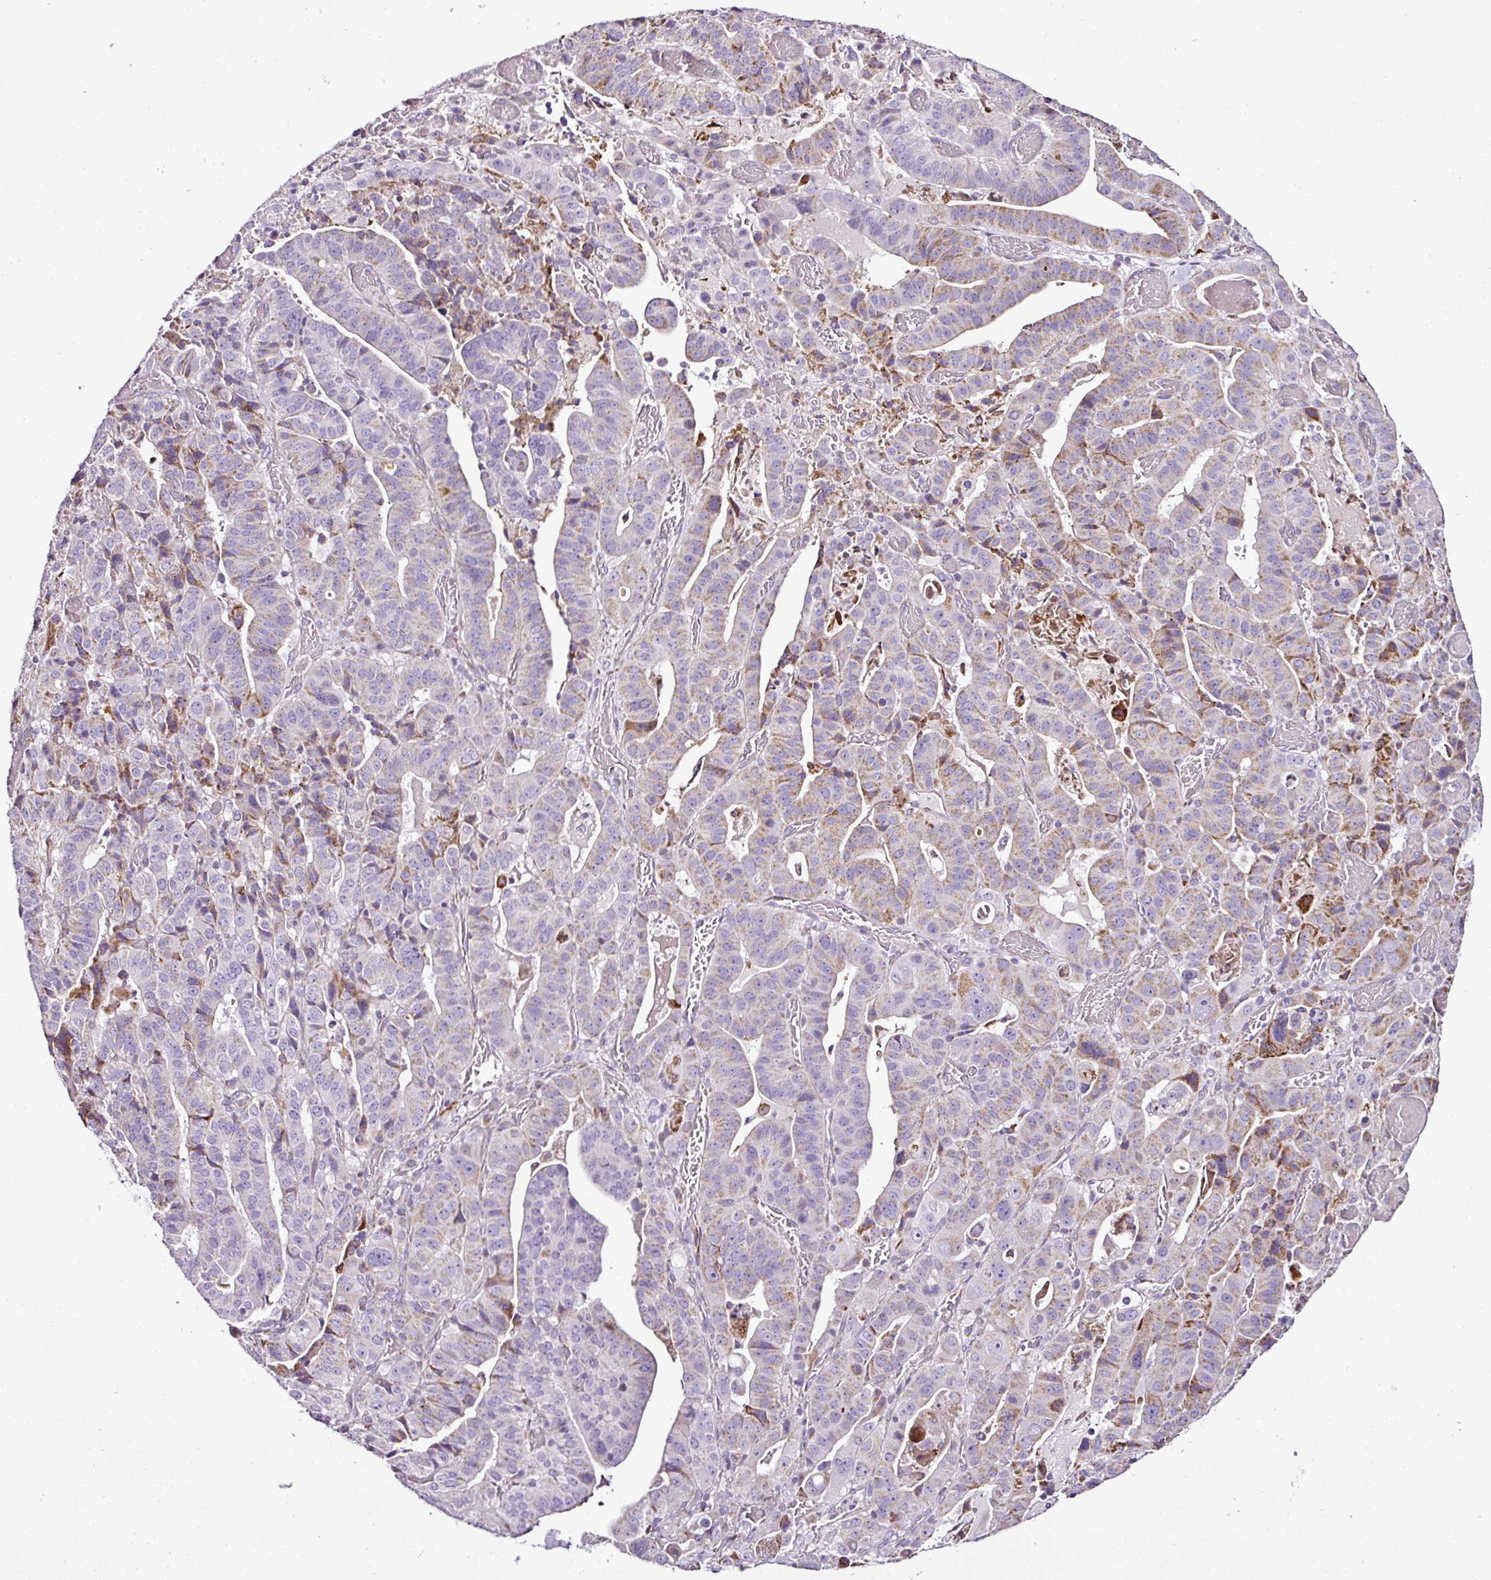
{"staining": {"intensity": "moderate", "quantity": "<25%", "location": "cytoplasmic/membranous"}, "tissue": "stomach cancer", "cell_type": "Tumor cells", "image_type": "cancer", "snomed": [{"axis": "morphology", "description": "Adenocarcinoma, NOS"}, {"axis": "topography", "description": "Stomach"}], "caption": "Immunohistochemistry histopathology image of neoplastic tissue: human stomach cancer stained using immunohistochemistry (IHC) displays low levels of moderate protein expression localized specifically in the cytoplasmic/membranous of tumor cells, appearing as a cytoplasmic/membranous brown color.", "gene": "DPAGT1", "patient": {"sex": "male", "age": 48}}